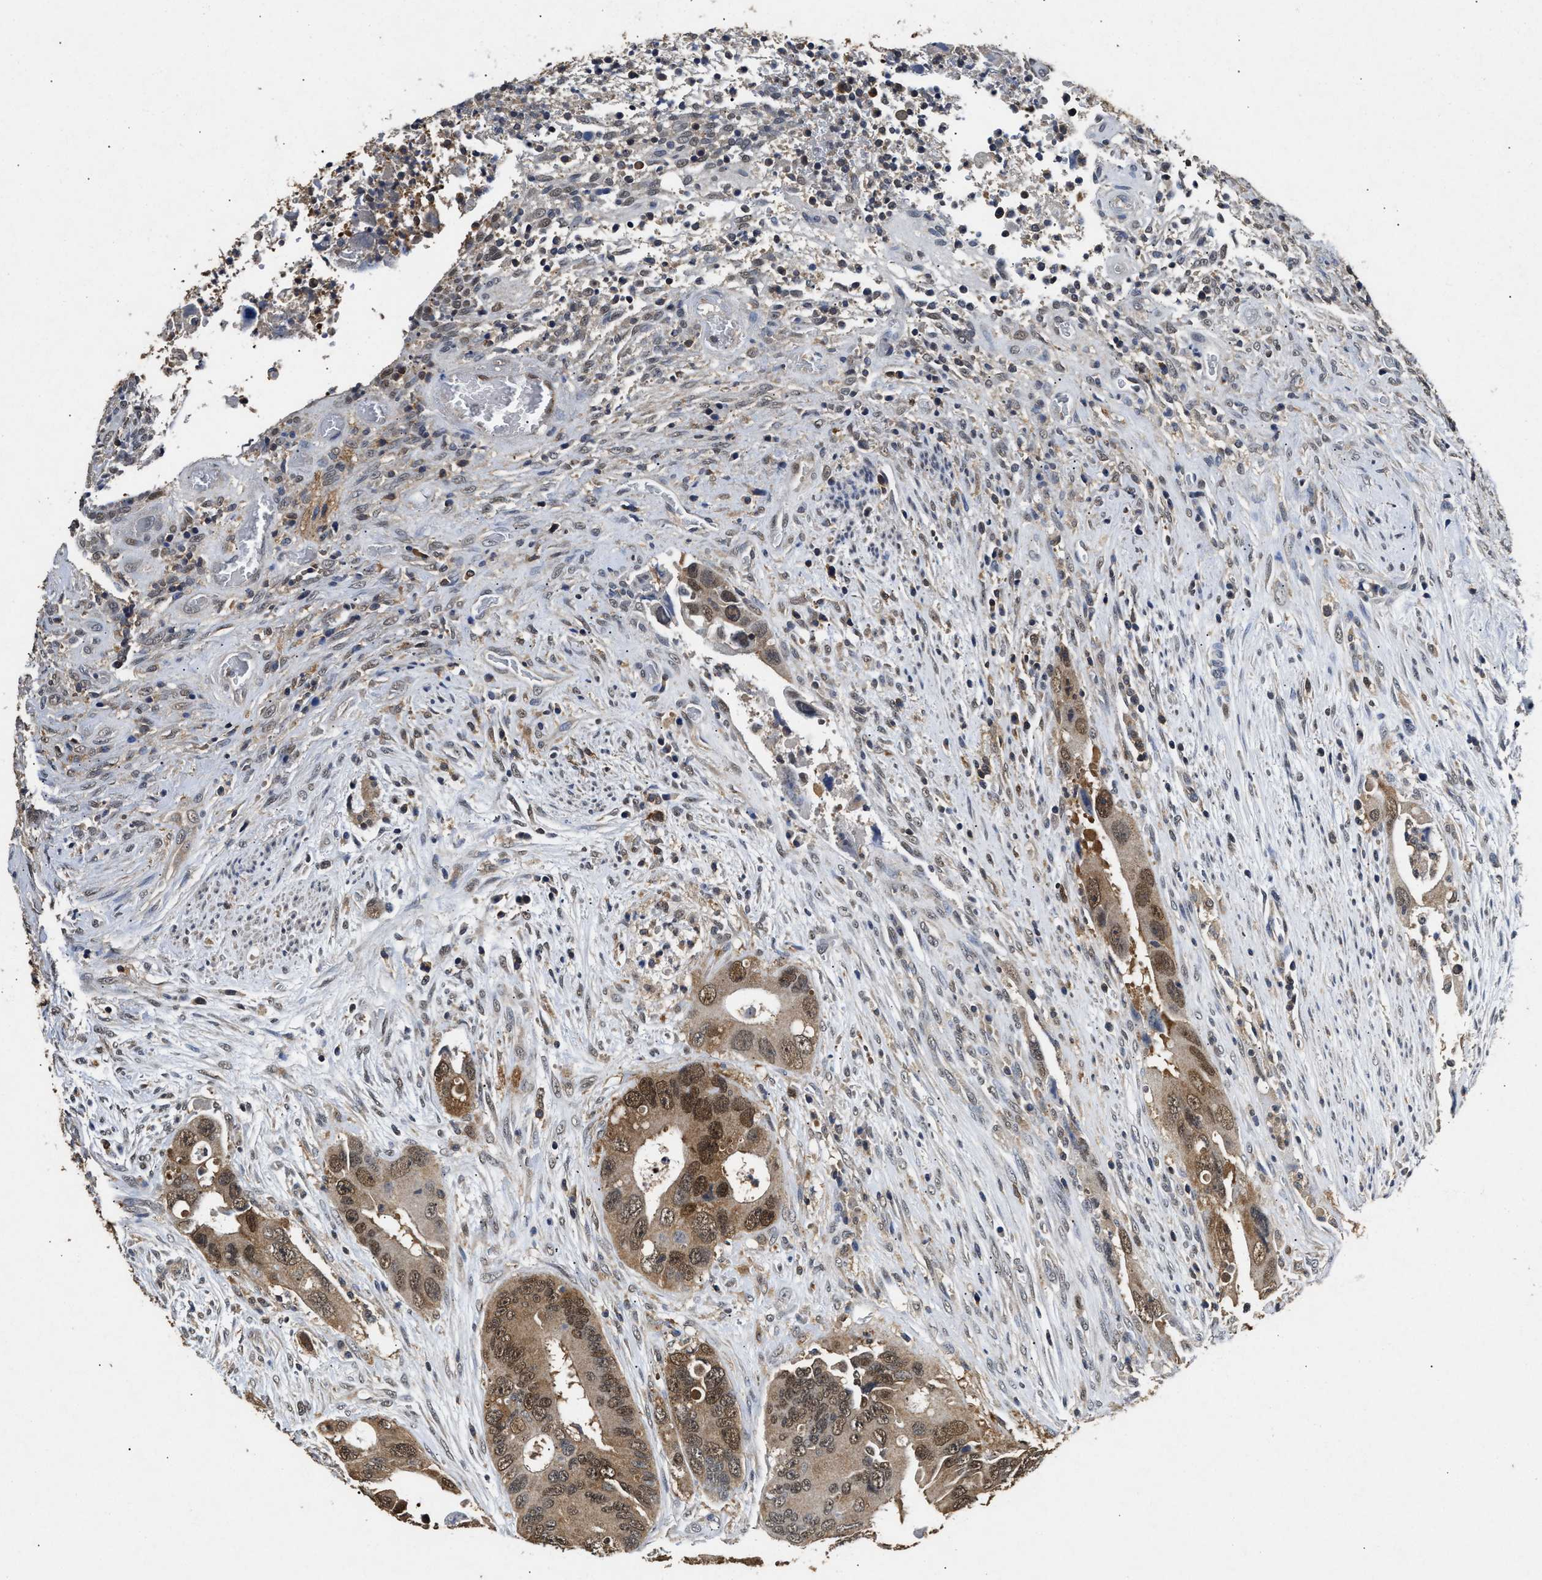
{"staining": {"intensity": "moderate", "quantity": ">75%", "location": "cytoplasmic/membranous,nuclear"}, "tissue": "colorectal cancer", "cell_type": "Tumor cells", "image_type": "cancer", "snomed": [{"axis": "morphology", "description": "Adenocarcinoma, NOS"}, {"axis": "topography", "description": "Rectum"}], "caption": "Protein expression analysis of colorectal cancer exhibits moderate cytoplasmic/membranous and nuclear expression in about >75% of tumor cells. Nuclei are stained in blue.", "gene": "ACAT2", "patient": {"sex": "male", "age": 70}}